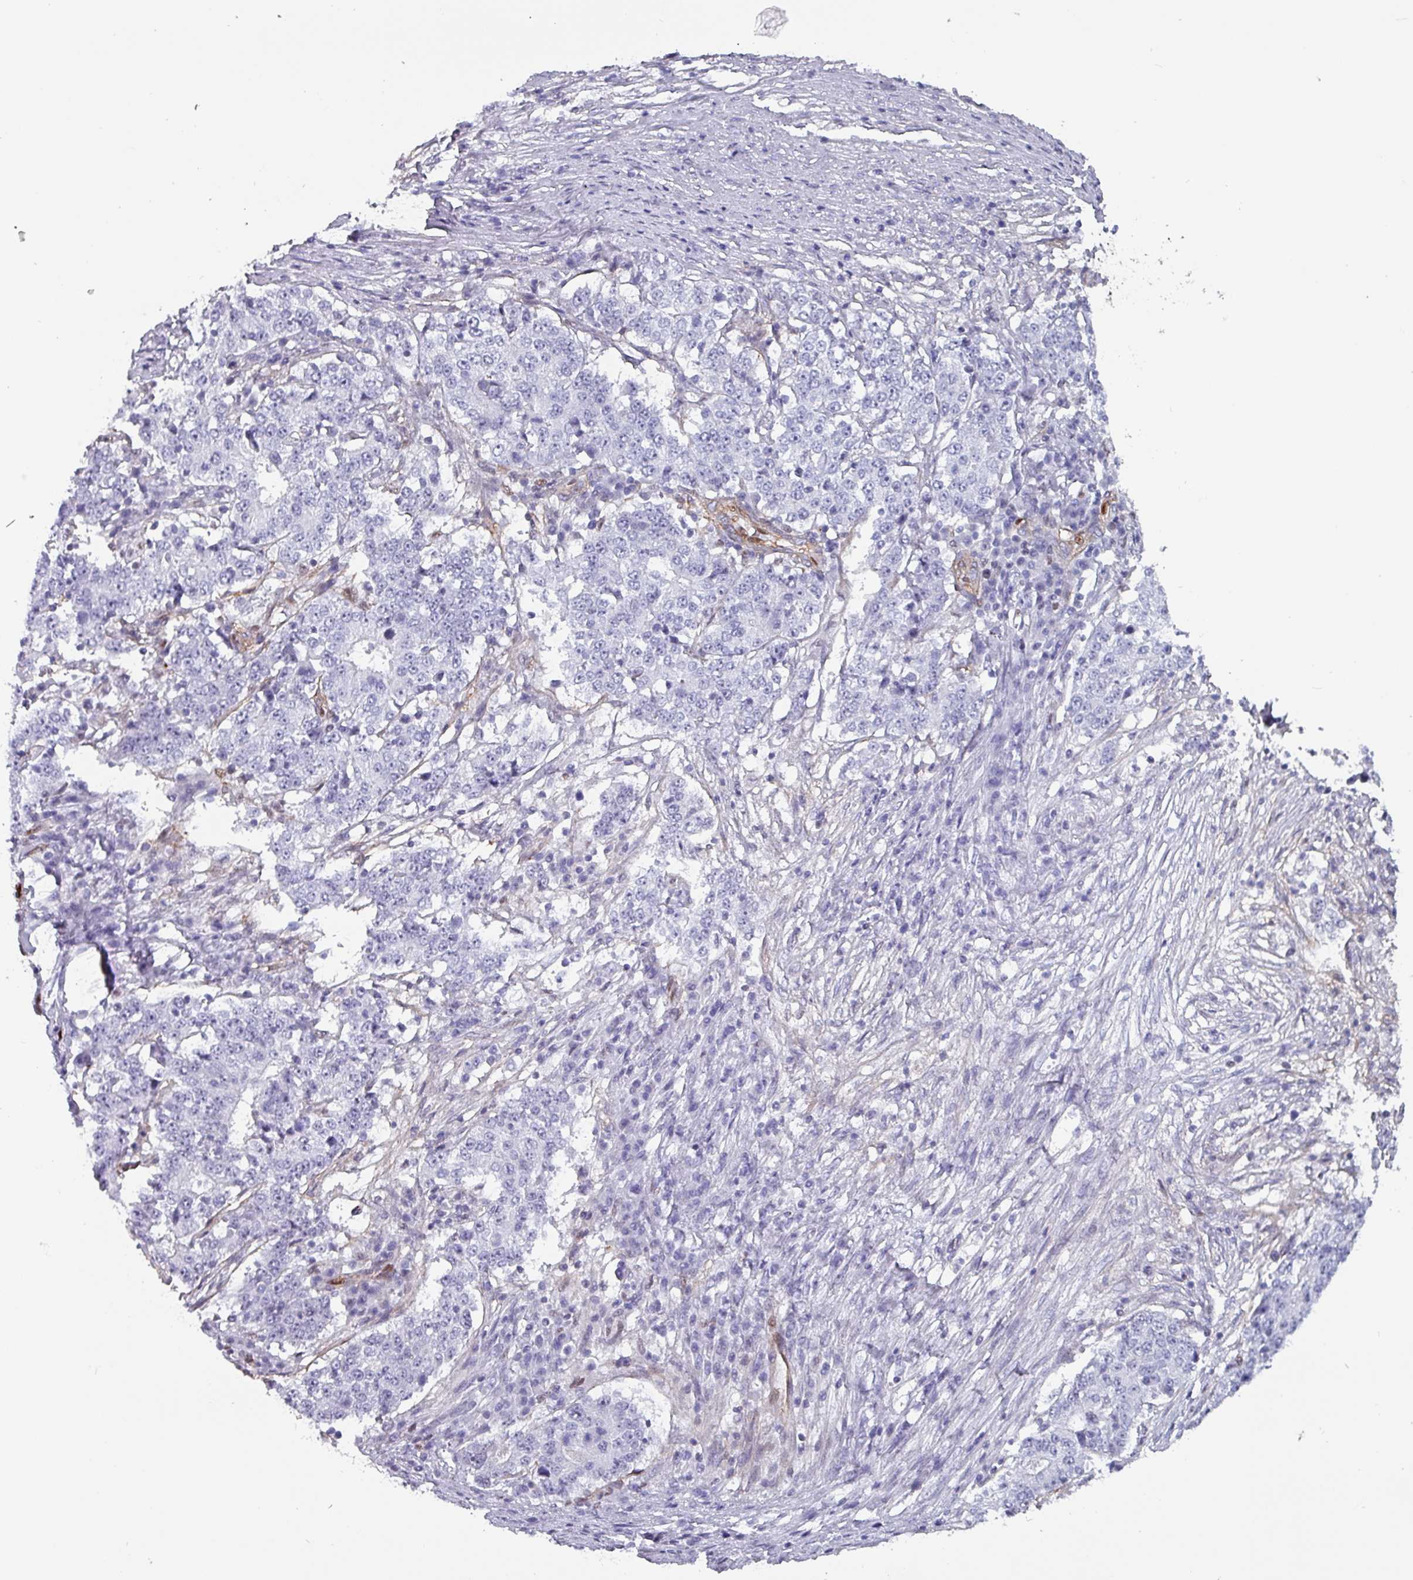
{"staining": {"intensity": "negative", "quantity": "none", "location": "none"}, "tissue": "stomach cancer", "cell_type": "Tumor cells", "image_type": "cancer", "snomed": [{"axis": "morphology", "description": "Adenocarcinoma, NOS"}, {"axis": "topography", "description": "Stomach"}], "caption": "Micrograph shows no protein positivity in tumor cells of adenocarcinoma (stomach) tissue.", "gene": "ZNF816-ZNF321P", "patient": {"sex": "male", "age": 59}}